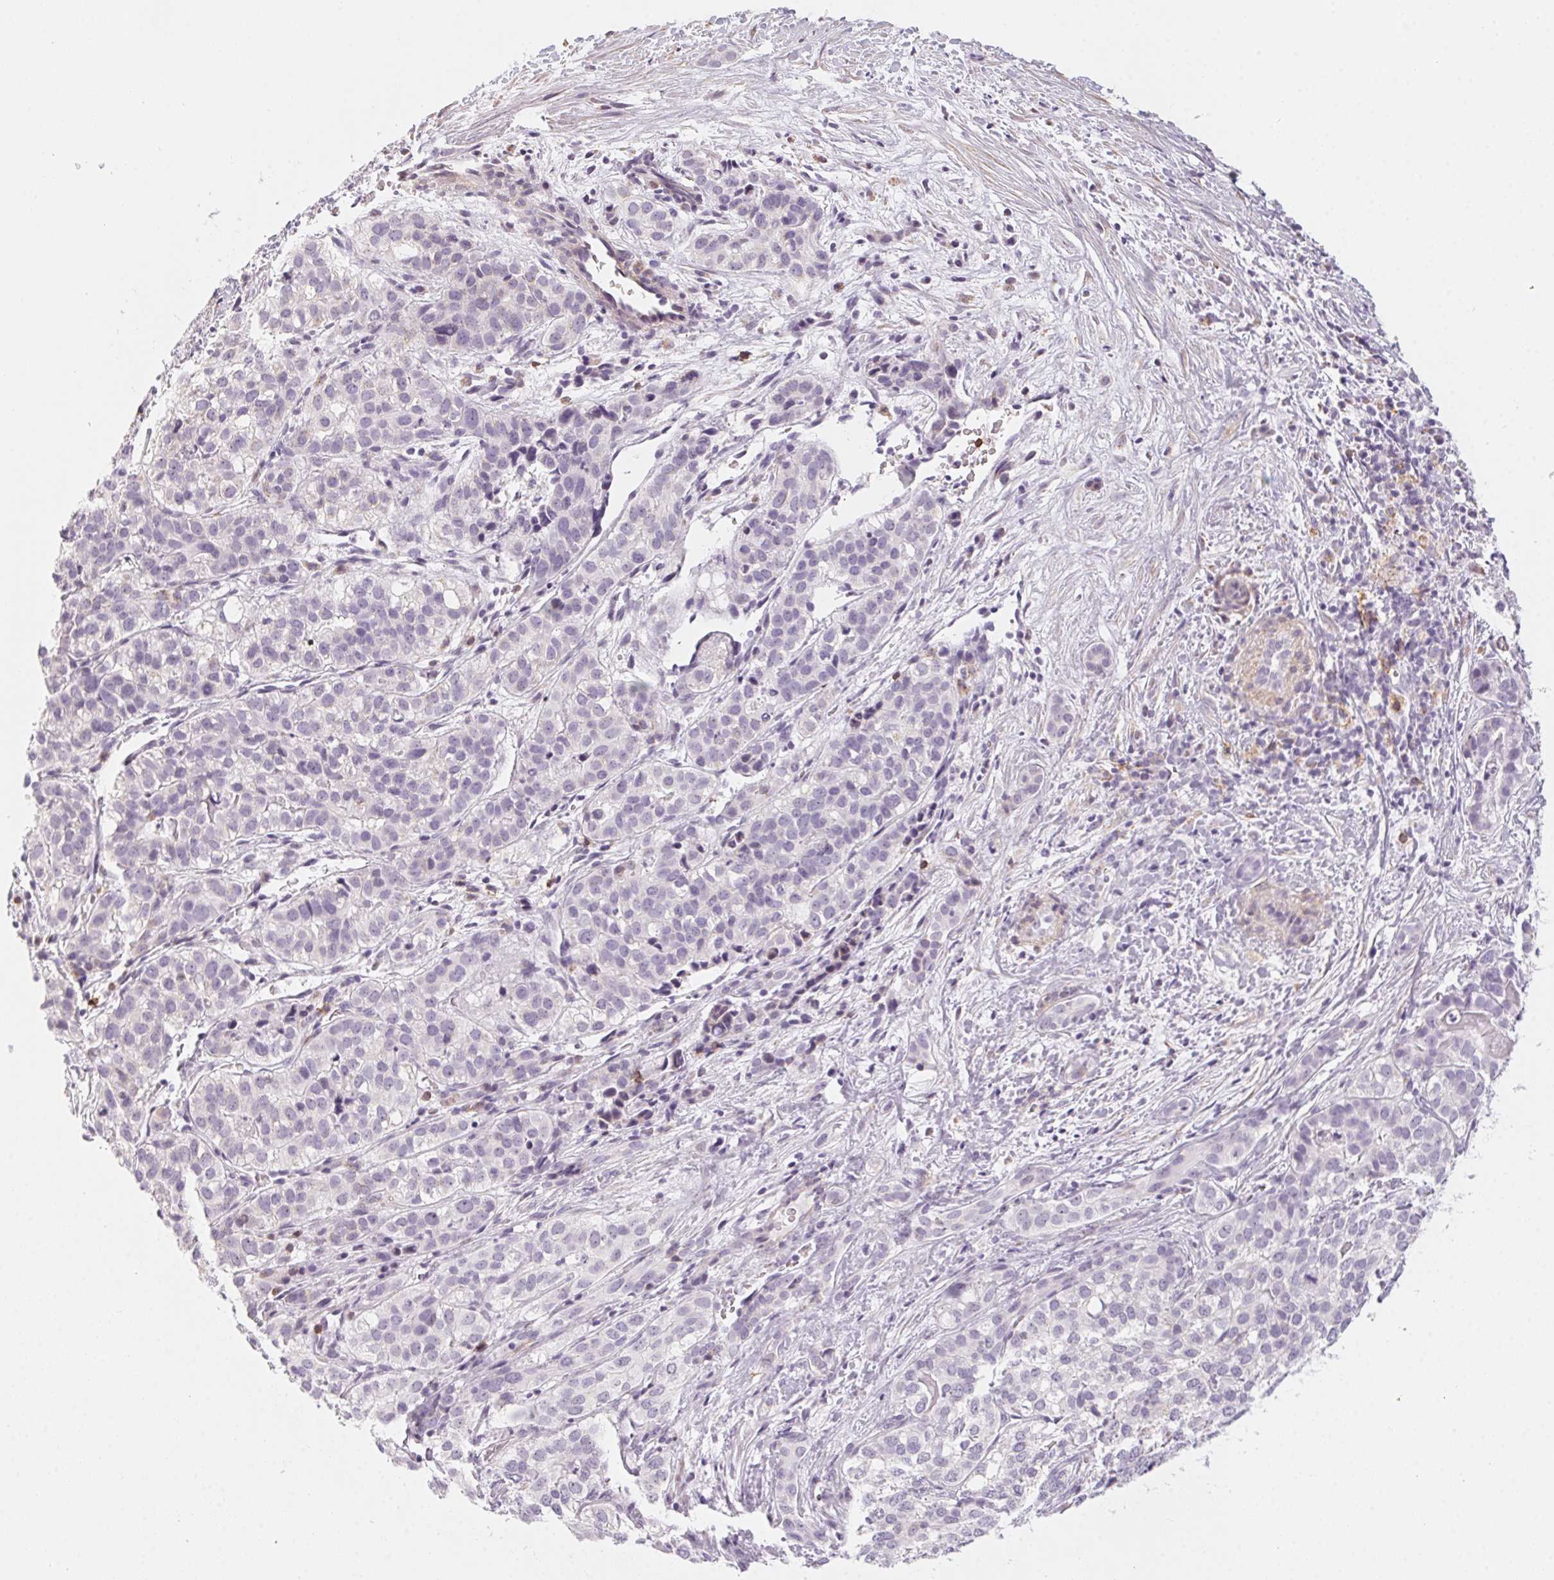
{"staining": {"intensity": "negative", "quantity": "none", "location": "none"}, "tissue": "liver cancer", "cell_type": "Tumor cells", "image_type": "cancer", "snomed": [{"axis": "morphology", "description": "Cholangiocarcinoma"}, {"axis": "topography", "description": "Liver"}], "caption": "The histopathology image reveals no significant staining in tumor cells of liver cholangiocarcinoma. (DAB (3,3'-diaminobenzidine) immunohistochemistry (IHC) with hematoxylin counter stain).", "gene": "PRPH", "patient": {"sex": "male", "age": 56}}